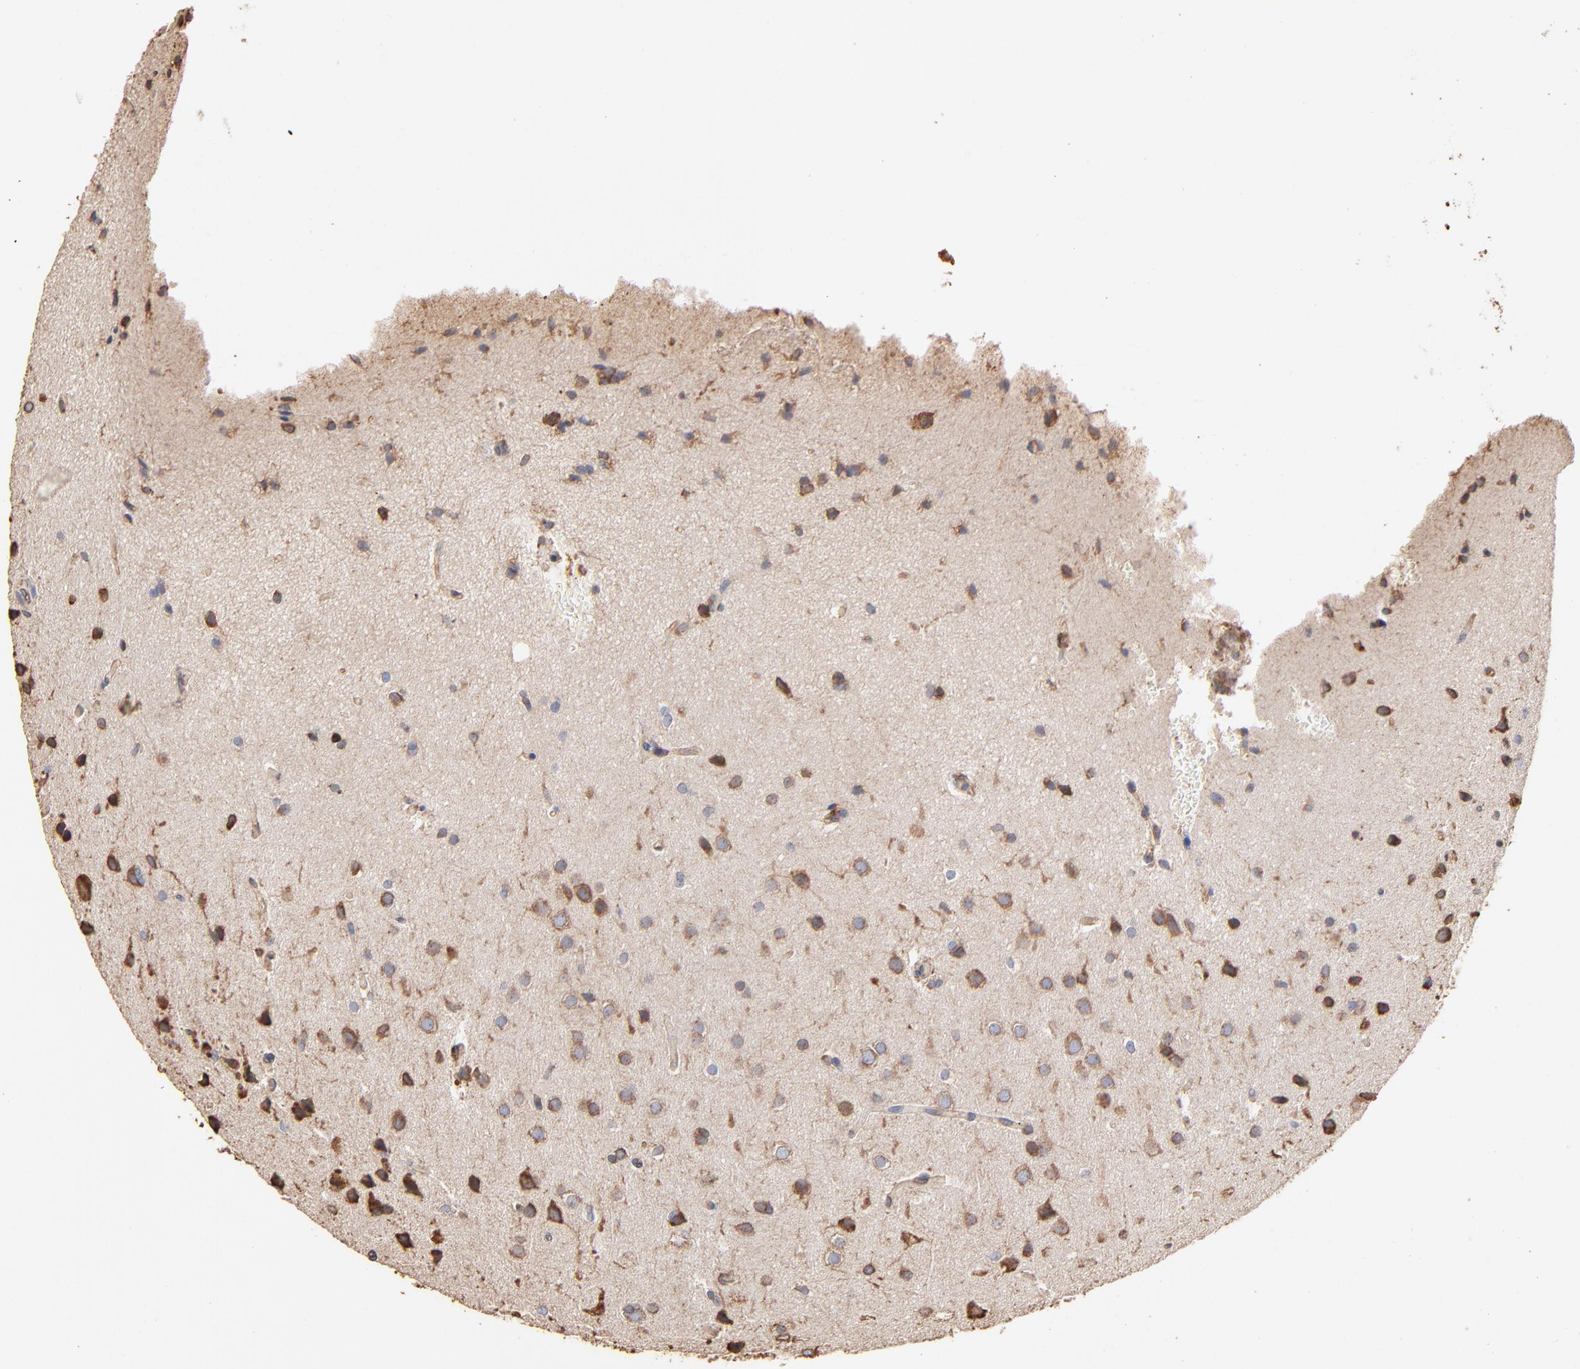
{"staining": {"intensity": "moderate", "quantity": "25%-75%", "location": "cytoplasmic/membranous"}, "tissue": "glioma", "cell_type": "Tumor cells", "image_type": "cancer", "snomed": [{"axis": "morphology", "description": "Glioma, malignant, Low grade"}, {"axis": "topography", "description": "Cerebral cortex"}], "caption": "This is a histology image of immunohistochemistry (IHC) staining of malignant low-grade glioma, which shows moderate expression in the cytoplasmic/membranous of tumor cells.", "gene": "PDIA3", "patient": {"sex": "female", "age": 47}}